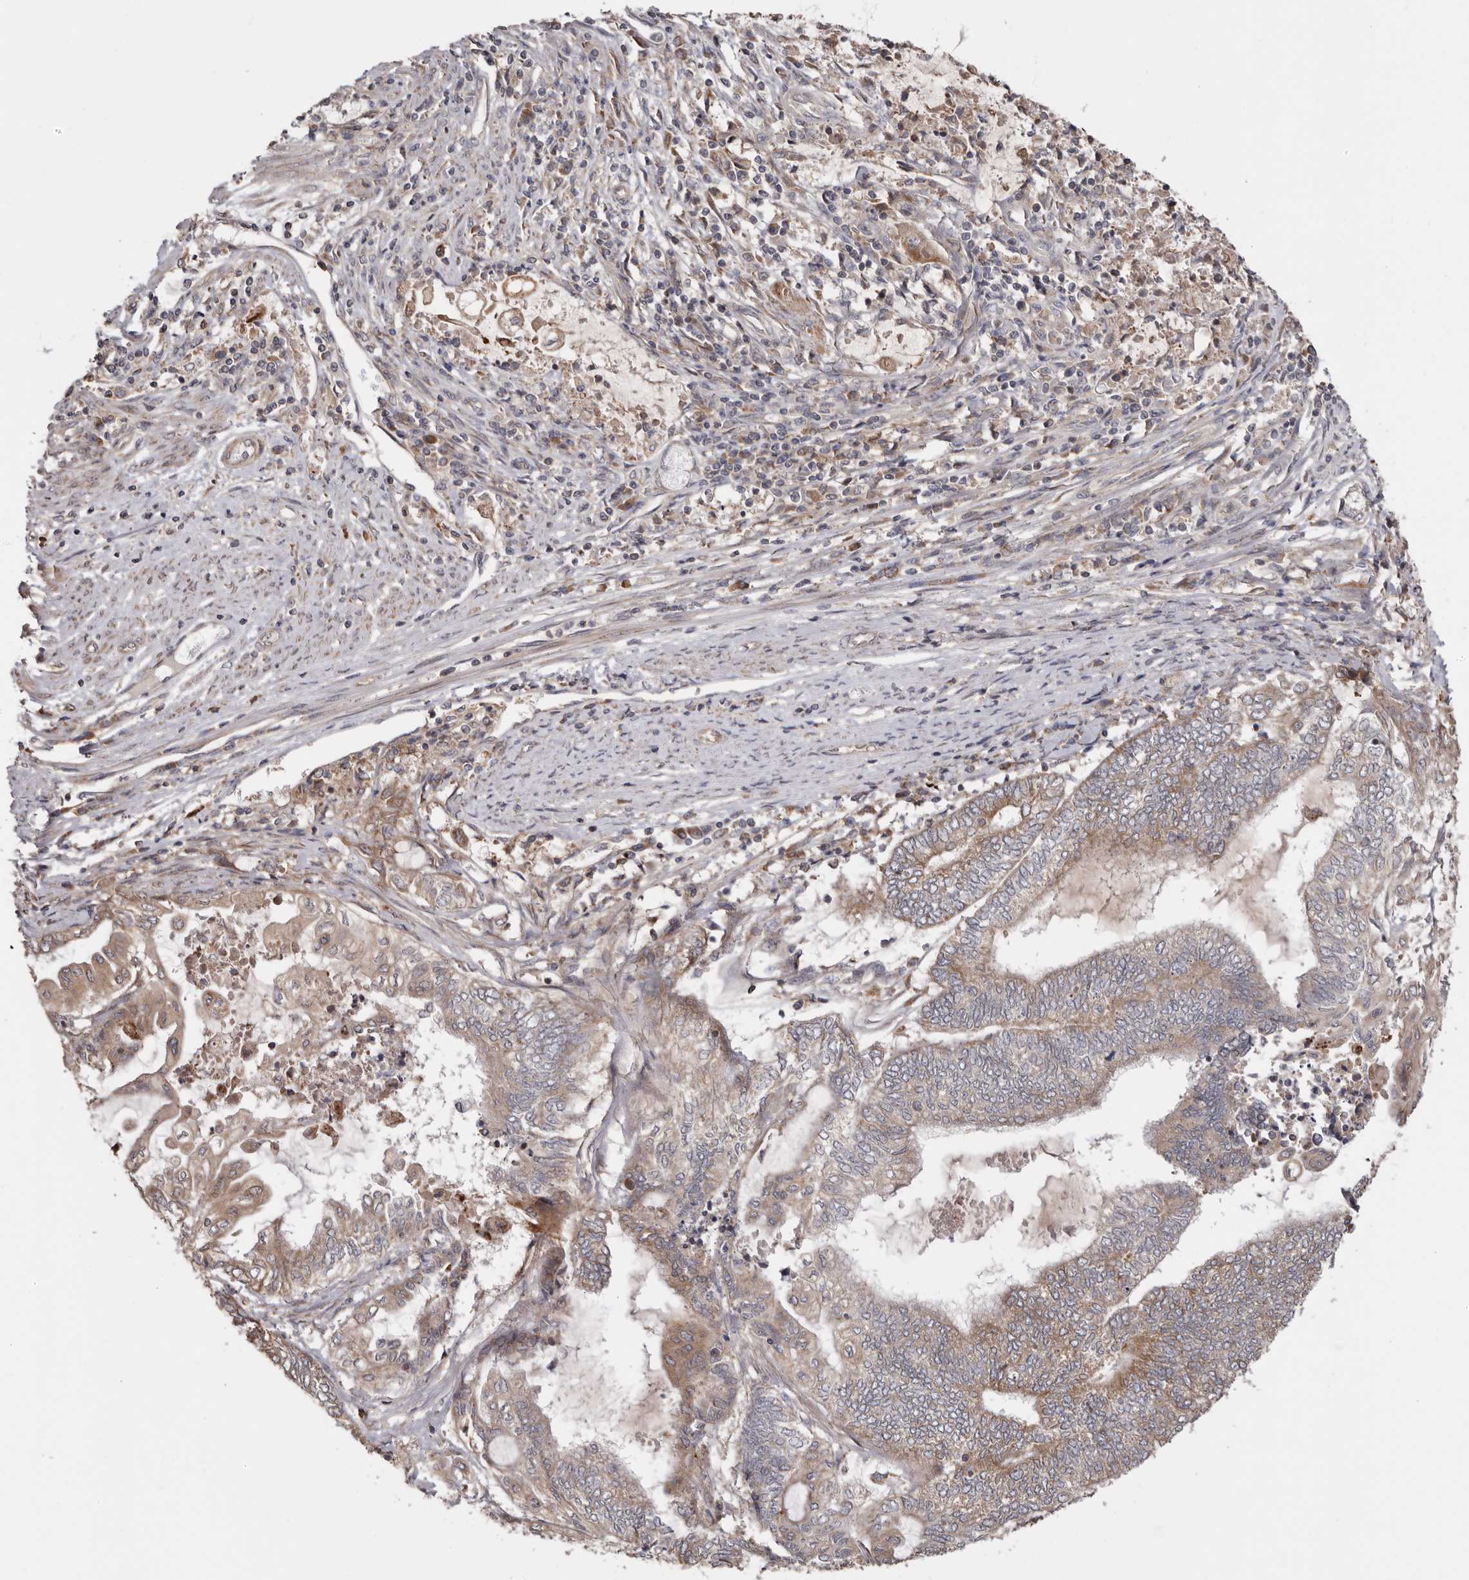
{"staining": {"intensity": "weak", "quantity": ">75%", "location": "cytoplasmic/membranous"}, "tissue": "endometrial cancer", "cell_type": "Tumor cells", "image_type": "cancer", "snomed": [{"axis": "morphology", "description": "Adenocarcinoma, NOS"}, {"axis": "topography", "description": "Uterus"}, {"axis": "topography", "description": "Endometrium"}], "caption": "Immunohistochemistry image of neoplastic tissue: human adenocarcinoma (endometrial) stained using IHC reveals low levels of weak protein expression localized specifically in the cytoplasmic/membranous of tumor cells, appearing as a cytoplasmic/membranous brown color.", "gene": "TMUB1", "patient": {"sex": "female", "age": 70}}